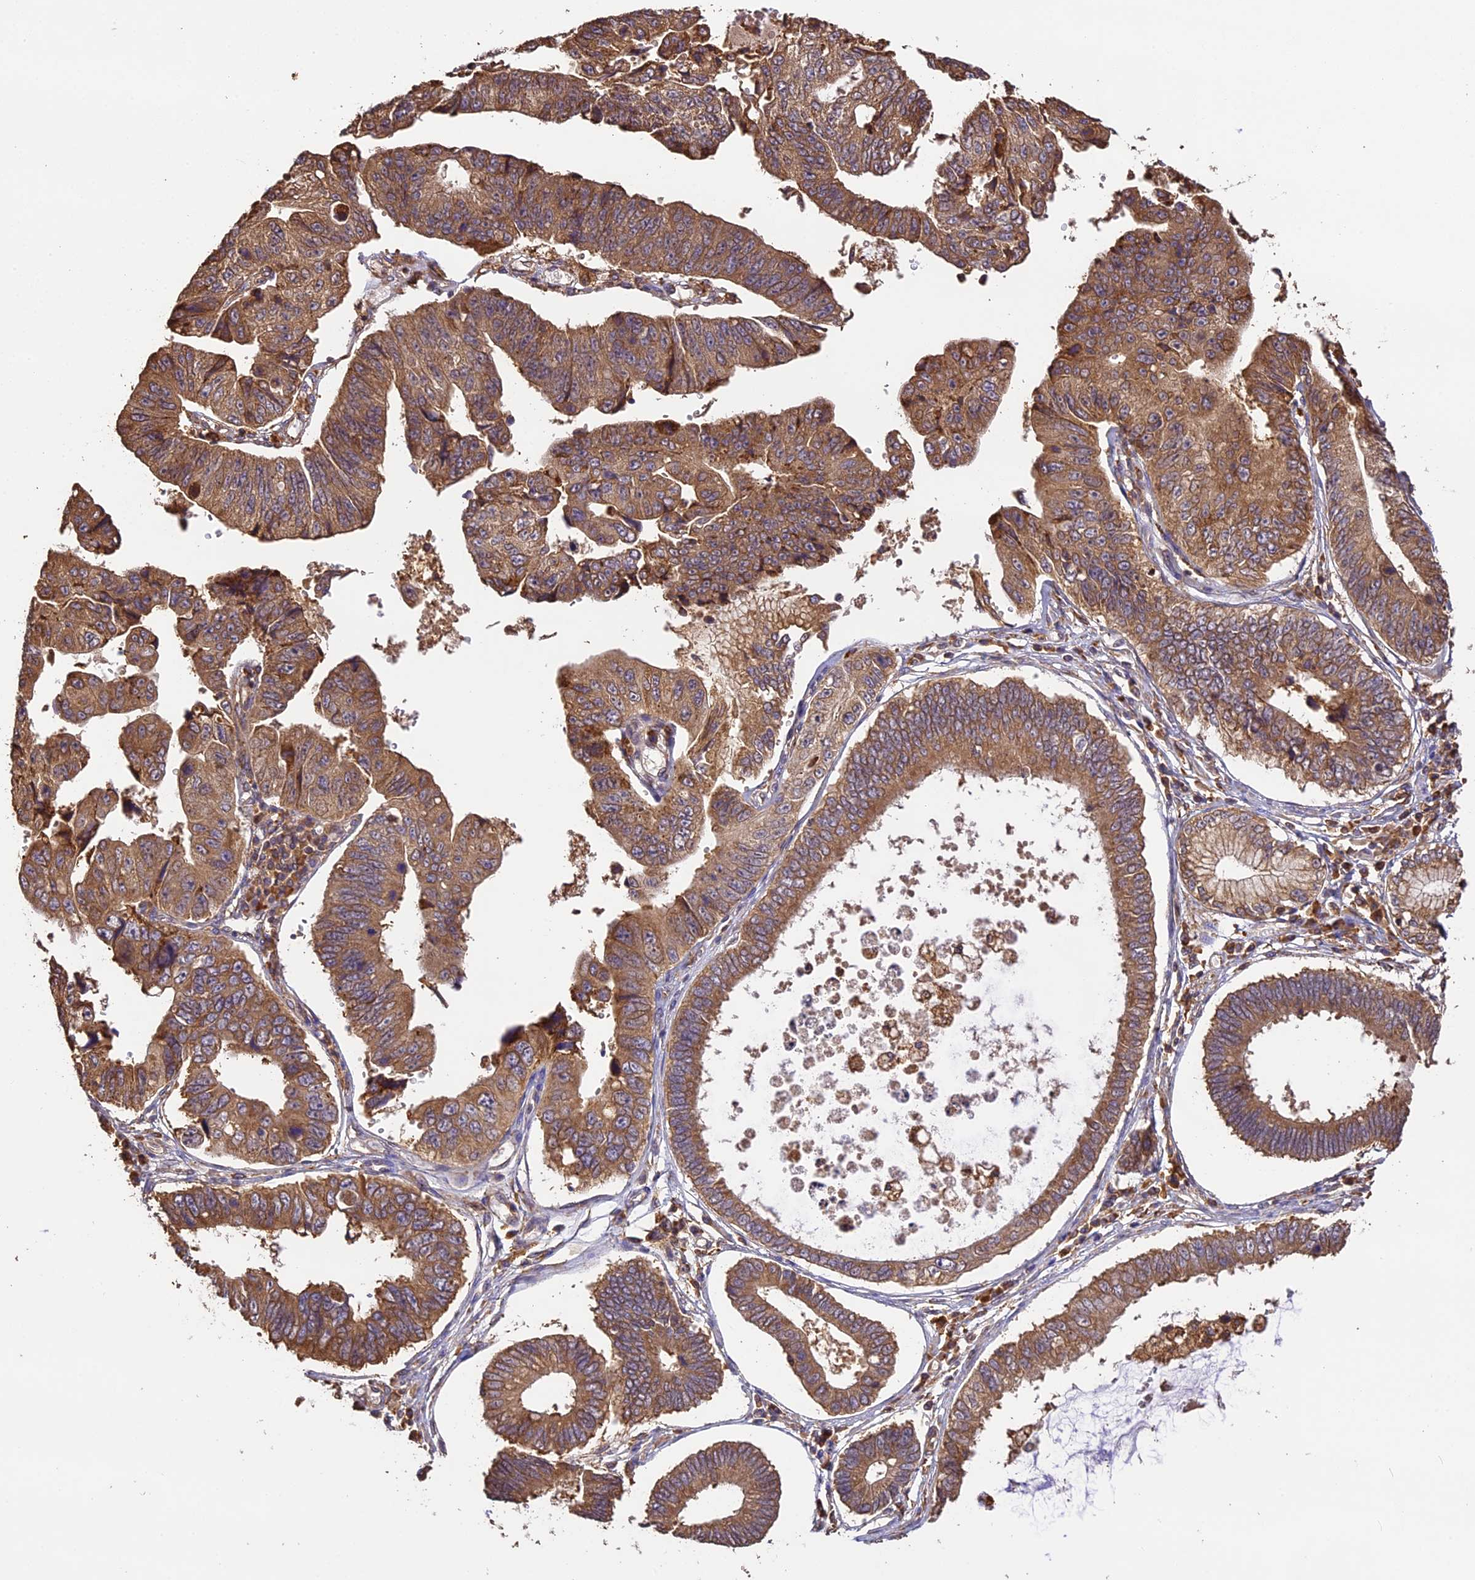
{"staining": {"intensity": "moderate", "quantity": ">75%", "location": "cytoplasmic/membranous"}, "tissue": "stomach cancer", "cell_type": "Tumor cells", "image_type": "cancer", "snomed": [{"axis": "morphology", "description": "Adenocarcinoma, NOS"}, {"axis": "topography", "description": "Stomach"}], "caption": "This histopathology image demonstrates stomach adenocarcinoma stained with immunohistochemistry (IHC) to label a protein in brown. The cytoplasmic/membranous of tumor cells show moderate positivity for the protein. Nuclei are counter-stained blue.", "gene": "BRAP", "patient": {"sex": "male", "age": 59}}